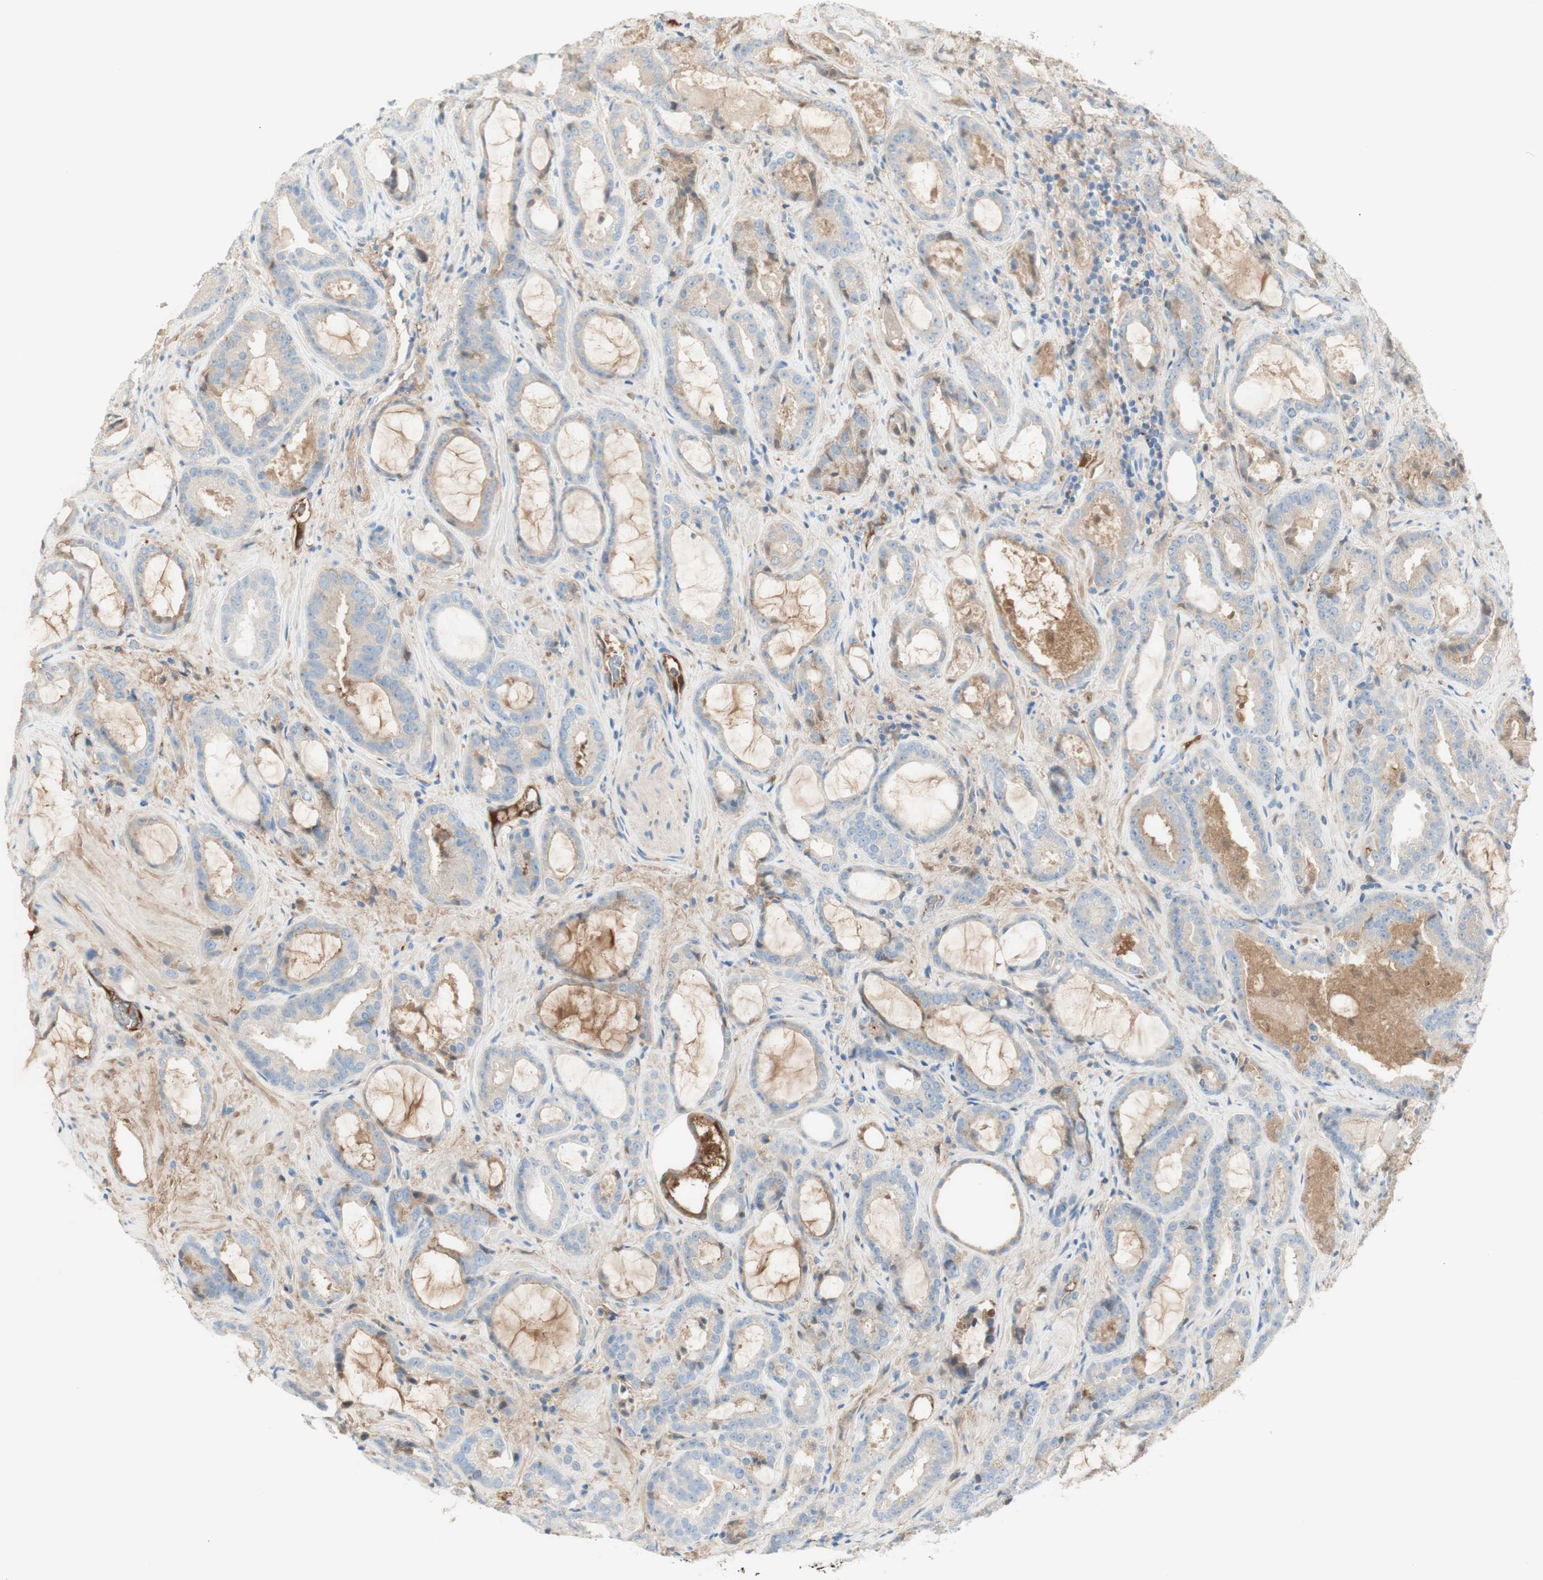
{"staining": {"intensity": "weak", "quantity": ">75%", "location": "cytoplasmic/membranous"}, "tissue": "prostate cancer", "cell_type": "Tumor cells", "image_type": "cancer", "snomed": [{"axis": "morphology", "description": "Adenocarcinoma, Low grade"}, {"axis": "topography", "description": "Prostate"}], "caption": "Immunohistochemical staining of prostate low-grade adenocarcinoma demonstrates weak cytoplasmic/membranous protein staining in approximately >75% of tumor cells.", "gene": "KNG1", "patient": {"sex": "male", "age": 60}}